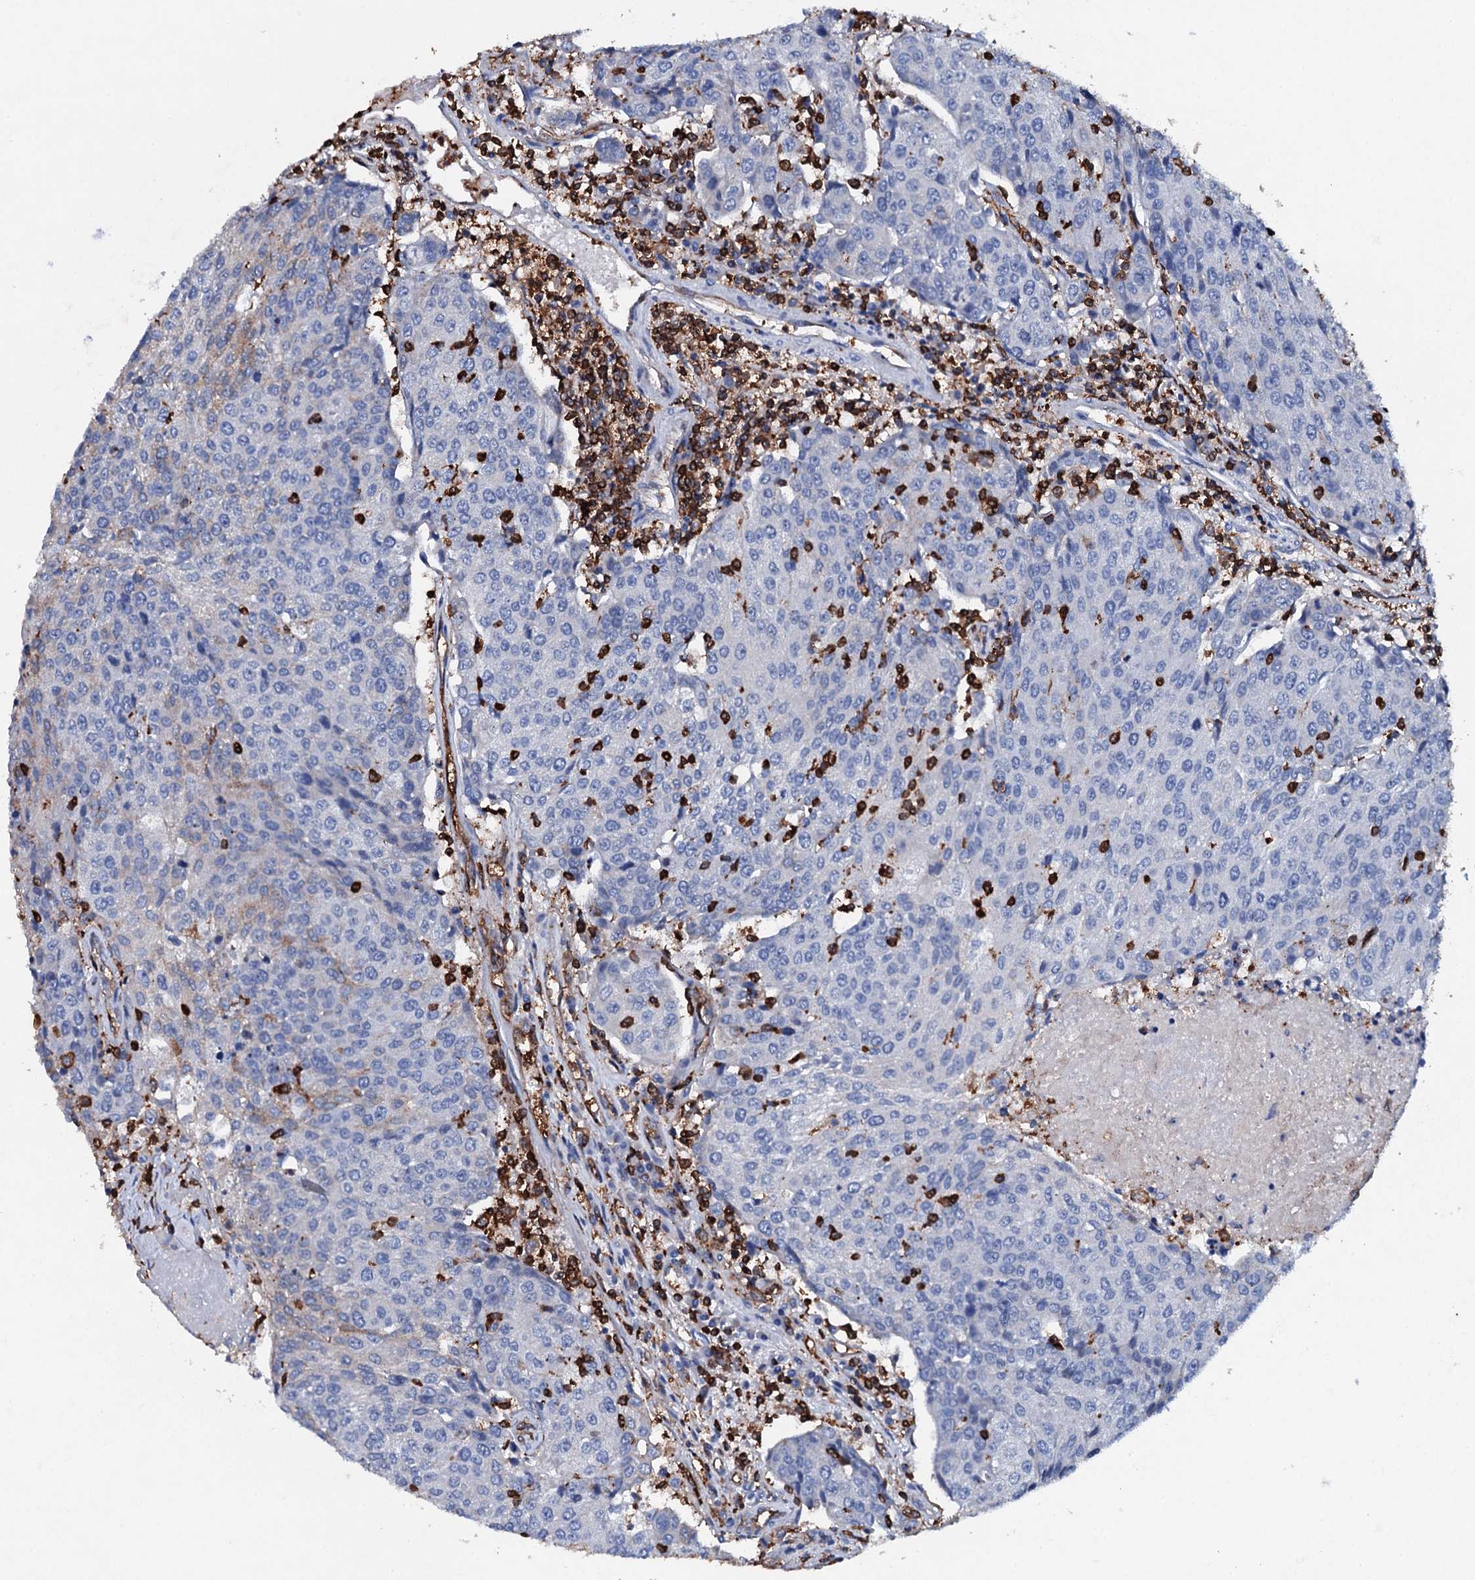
{"staining": {"intensity": "weak", "quantity": "<25%", "location": "cytoplasmic/membranous"}, "tissue": "urothelial cancer", "cell_type": "Tumor cells", "image_type": "cancer", "snomed": [{"axis": "morphology", "description": "Urothelial carcinoma, High grade"}, {"axis": "topography", "description": "Urinary bladder"}], "caption": "Immunohistochemistry (IHC) histopathology image of high-grade urothelial carcinoma stained for a protein (brown), which shows no staining in tumor cells. (DAB (3,3'-diaminobenzidine) immunohistochemistry visualized using brightfield microscopy, high magnification).", "gene": "MS4A4E", "patient": {"sex": "female", "age": 85}}